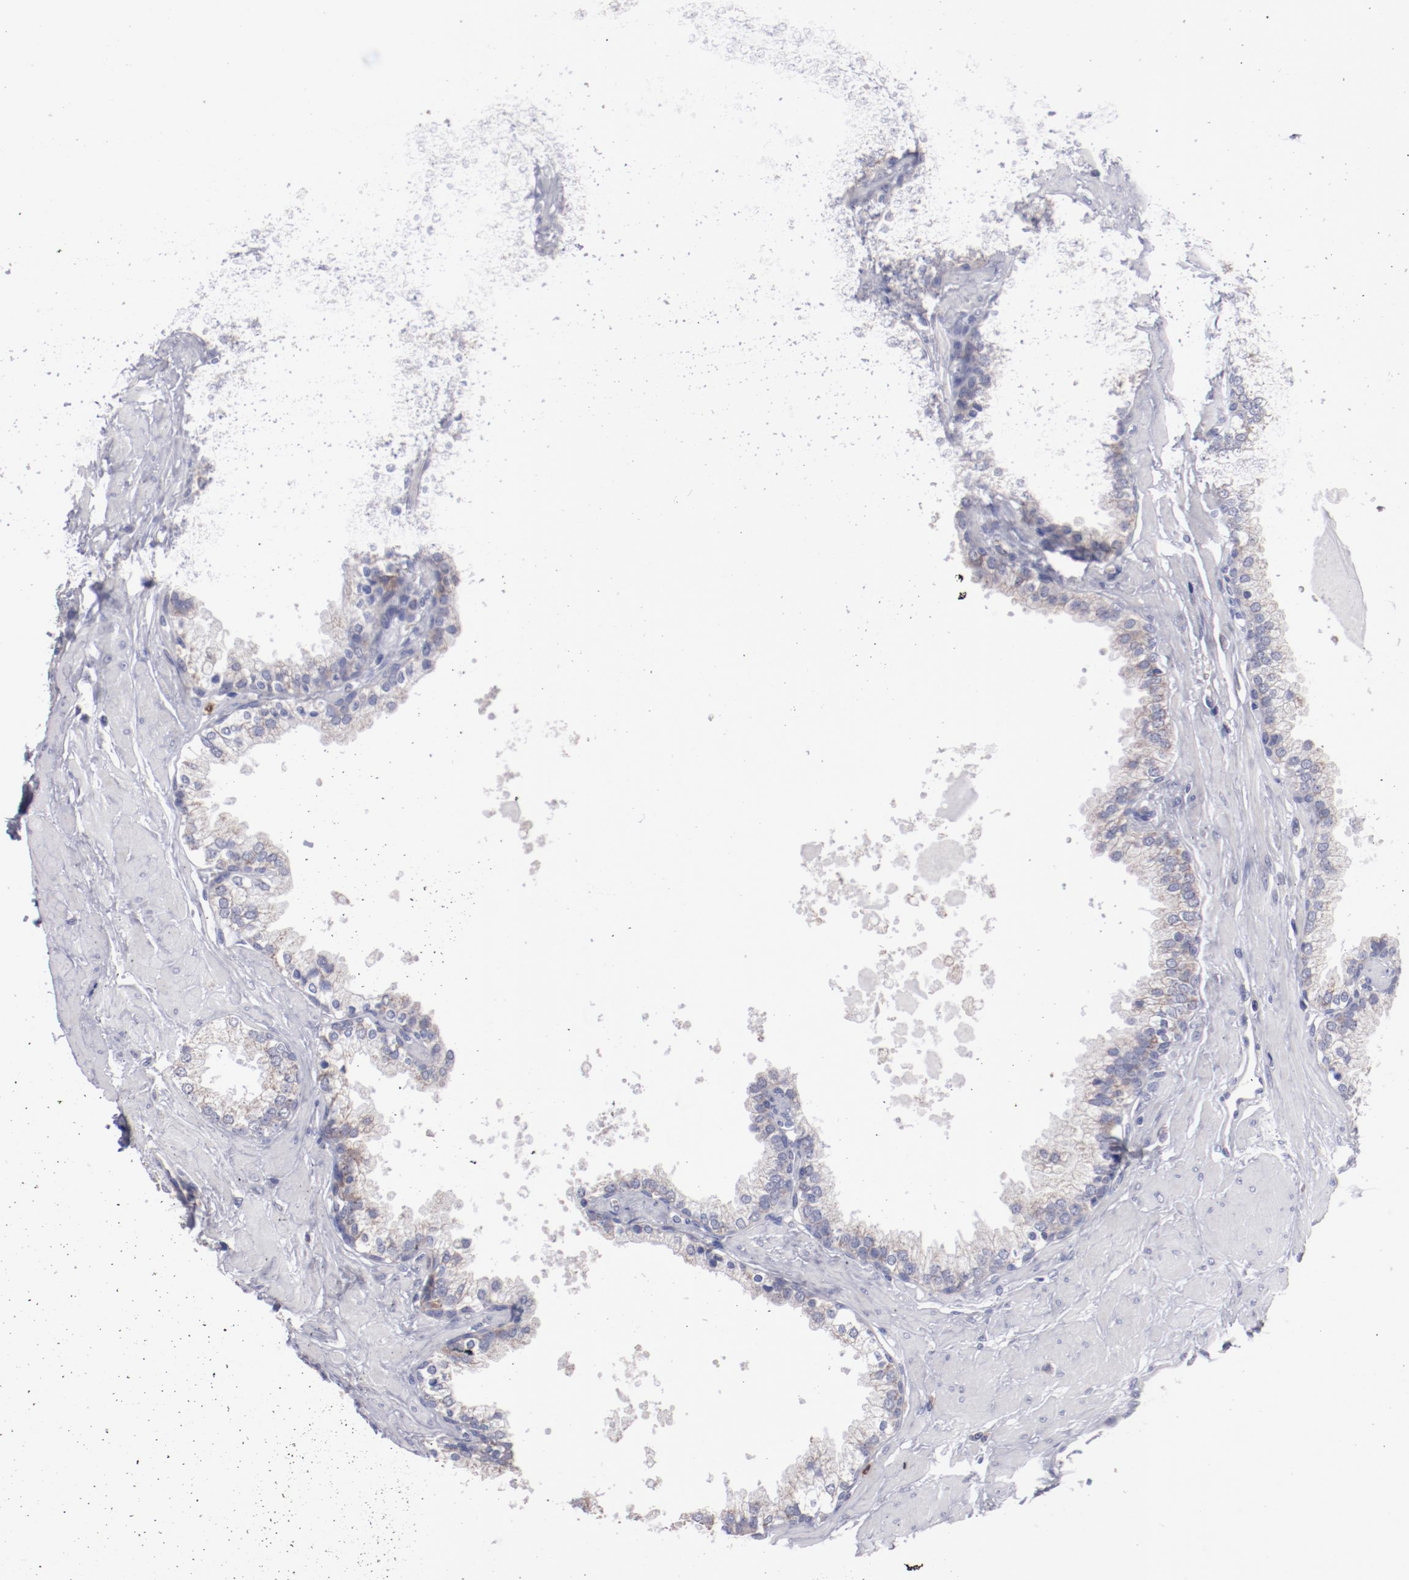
{"staining": {"intensity": "weak", "quantity": ">75%", "location": "cytoplasmic/membranous"}, "tissue": "prostate", "cell_type": "Glandular cells", "image_type": "normal", "snomed": [{"axis": "morphology", "description": "Normal tissue, NOS"}, {"axis": "topography", "description": "Prostate"}], "caption": "Immunohistochemical staining of normal human prostate shows >75% levels of weak cytoplasmic/membranous protein expression in about >75% of glandular cells. (Stains: DAB (3,3'-diaminobenzidine) in brown, nuclei in blue, Microscopy: brightfield microscopy at high magnification).", "gene": "FGR", "patient": {"sex": "male", "age": 51}}